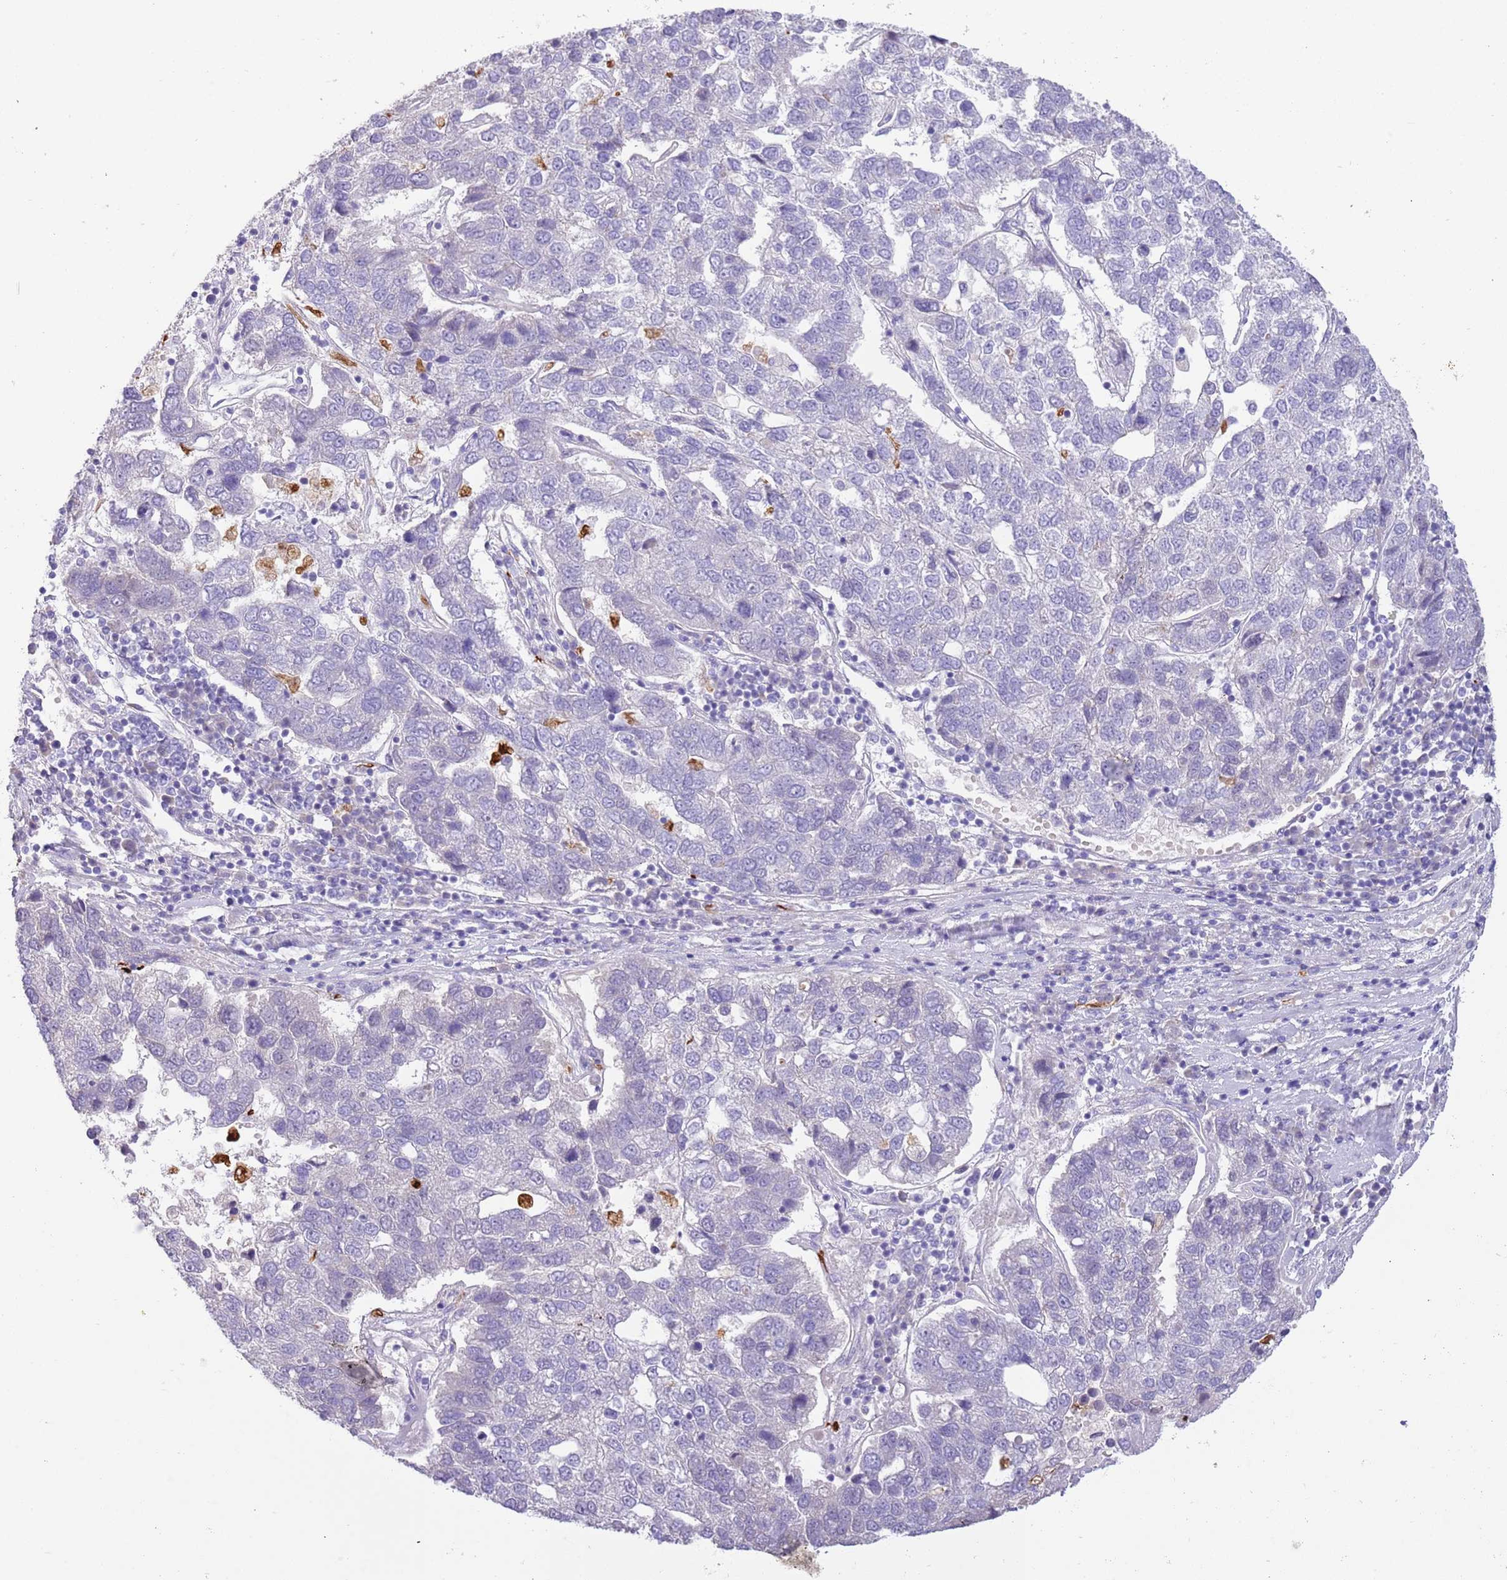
{"staining": {"intensity": "negative", "quantity": "none", "location": "none"}, "tissue": "pancreatic cancer", "cell_type": "Tumor cells", "image_type": "cancer", "snomed": [{"axis": "morphology", "description": "Adenocarcinoma, NOS"}, {"axis": "topography", "description": "Pancreas"}], "caption": "Immunohistochemical staining of human pancreatic cancer reveals no significant positivity in tumor cells. (DAB (3,3'-diaminobenzidine) immunohistochemistry (IHC) visualized using brightfield microscopy, high magnification).", "gene": "SFTPA1", "patient": {"sex": "female", "age": 61}}